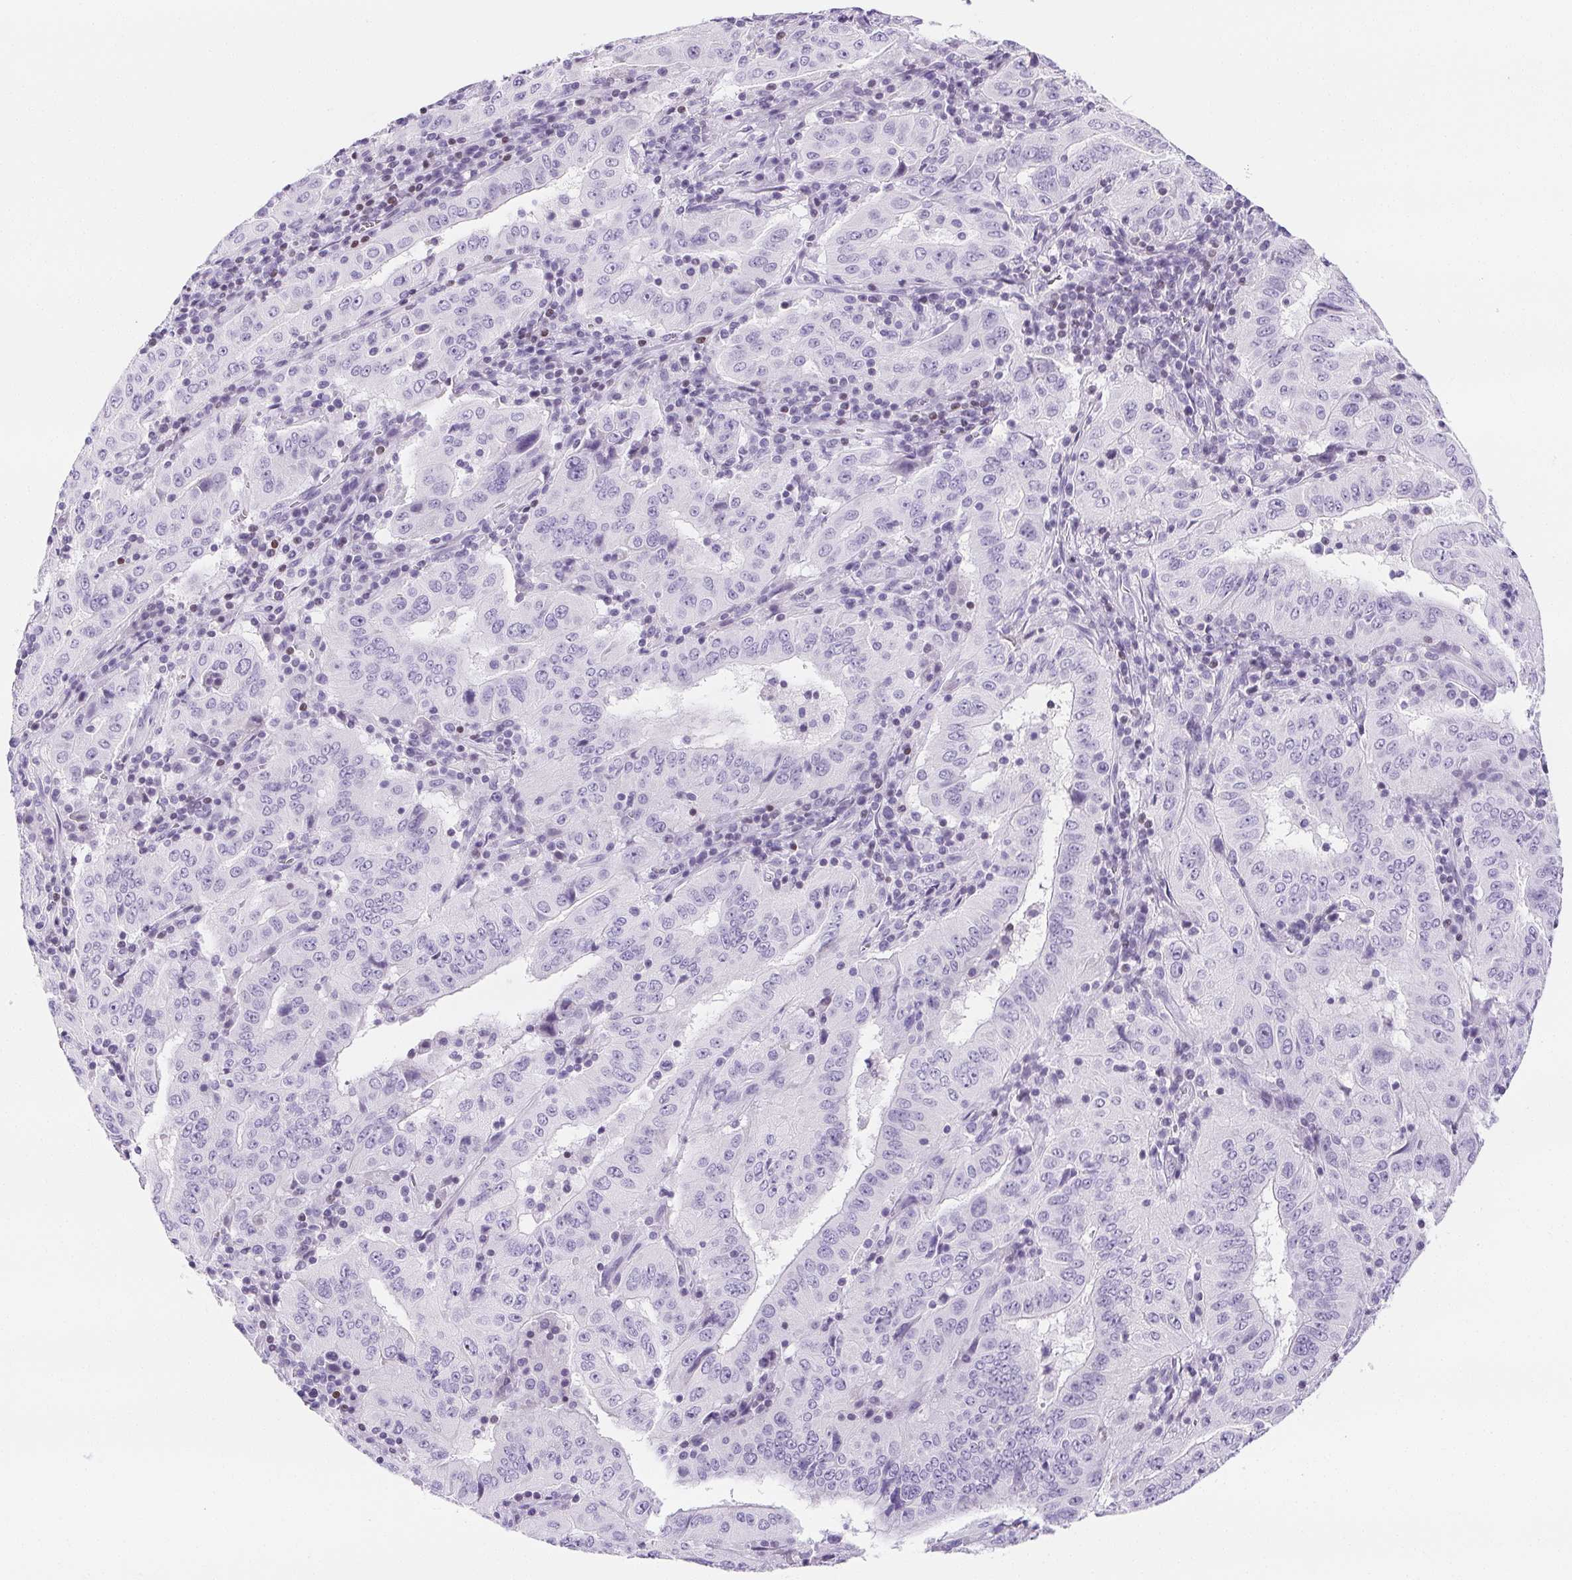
{"staining": {"intensity": "negative", "quantity": "none", "location": "none"}, "tissue": "pancreatic cancer", "cell_type": "Tumor cells", "image_type": "cancer", "snomed": [{"axis": "morphology", "description": "Adenocarcinoma, NOS"}, {"axis": "topography", "description": "Pancreas"}], "caption": "Immunohistochemical staining of pancreatic adenocarcinoma displays no significant staining in tumor cells.", "gene": "BEND2", "patient": {"sex": "male", "age": 63}}